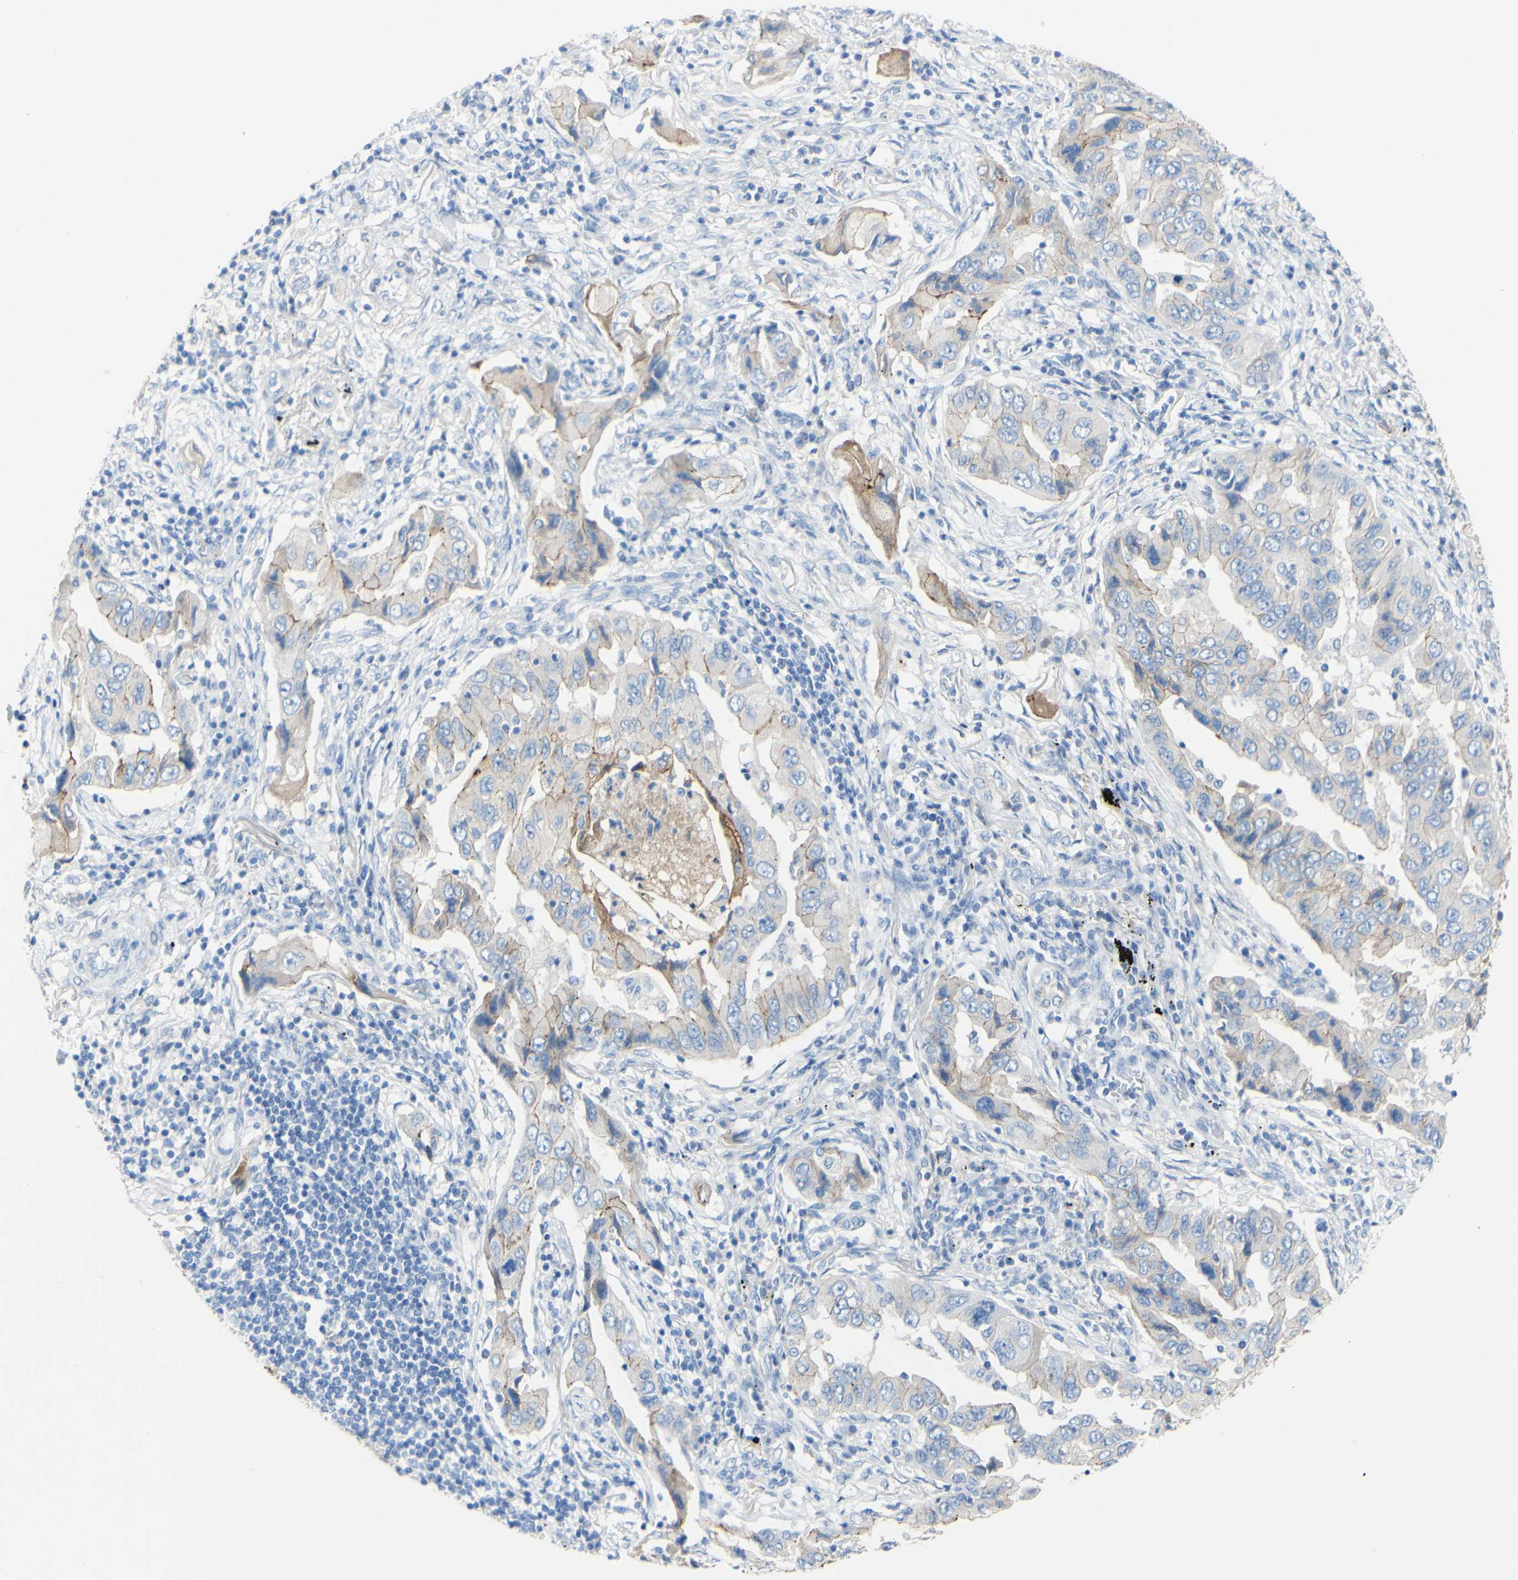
{"staining": {"intensity": "moderate", "quantity": "25%-75%", "location": "cytoplasmic/membranous"}, "tissue": "lung cancer", "cell_type": "Tumor cells", "image_type": "cancer", "snomed": [{"axis": "morphology", "description": "Adenocarcinoma, NOS"}, {"axis": "topography", "description": "Lung"}], "caption": "Lung cancer tissue displays moderate cytoplasmic/membranous positivity in approximately 25%-75% of tumor cells, visualized by immunohistochemistry. (DAB = brown stain, brightfield microscopy at high magnification).", "gene": "DSC2", "patient": {"sex": "female", "age": 65}}